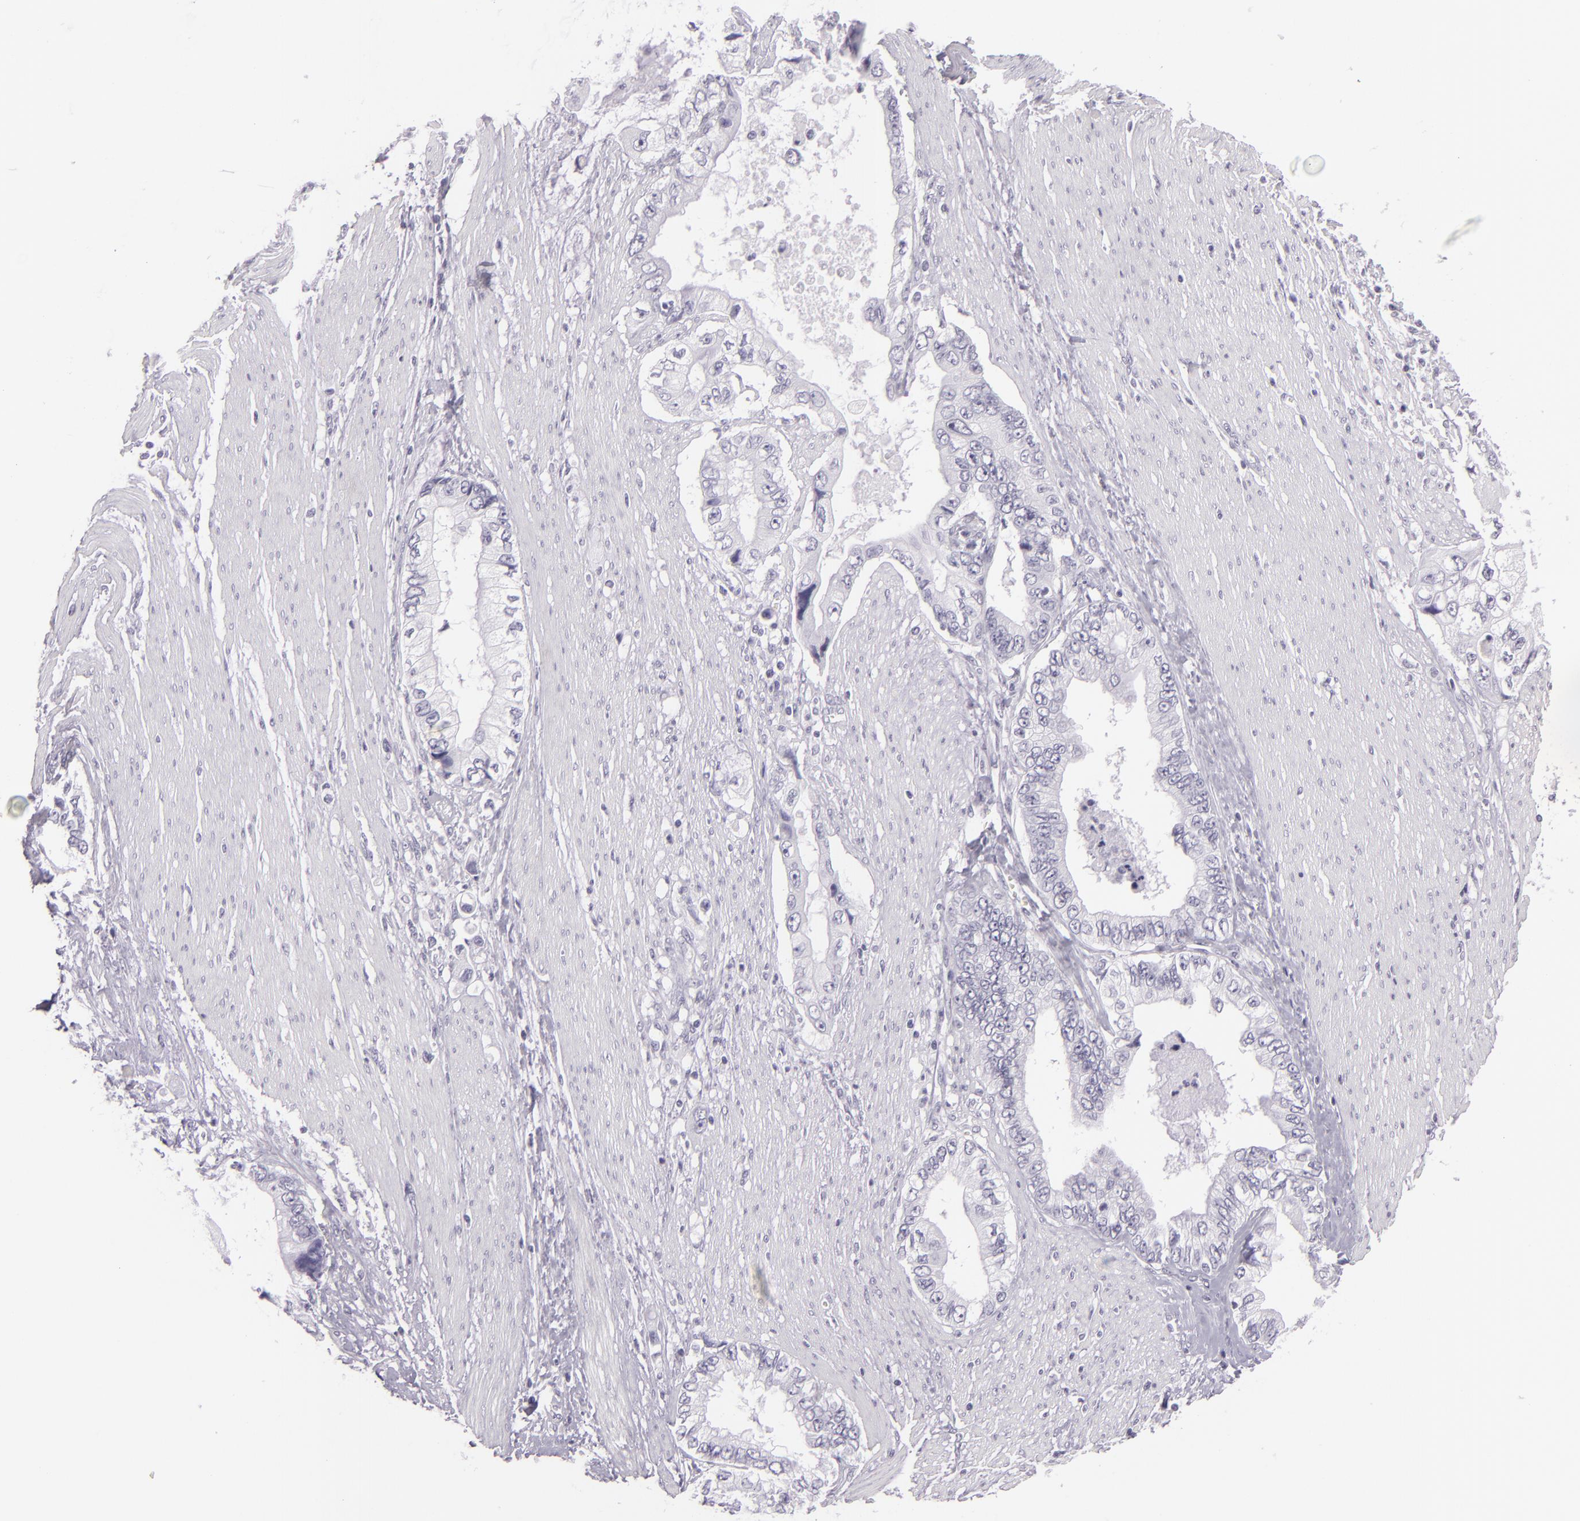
{"staining": {"intensity": "negative", "quantity": "none", "location": "none"}, "tissue": "pancreatic cancer", "cell_type": "Tumor cells", "image_type": "cancer", "snomed": [{"axis": "morphology", "description": "Adenocarcinoma, NOS"}, {"axis": "topography", "description": "Pancreas"}, {"axis": "topography", "description": "Stomach, upper"}], "caption": "Pancreatic cancer was stained to show a protein in brown. There is no significant staining in tumor cells.", "gene": "MCM3", "patient": {"sex": "male", "age": 77}}